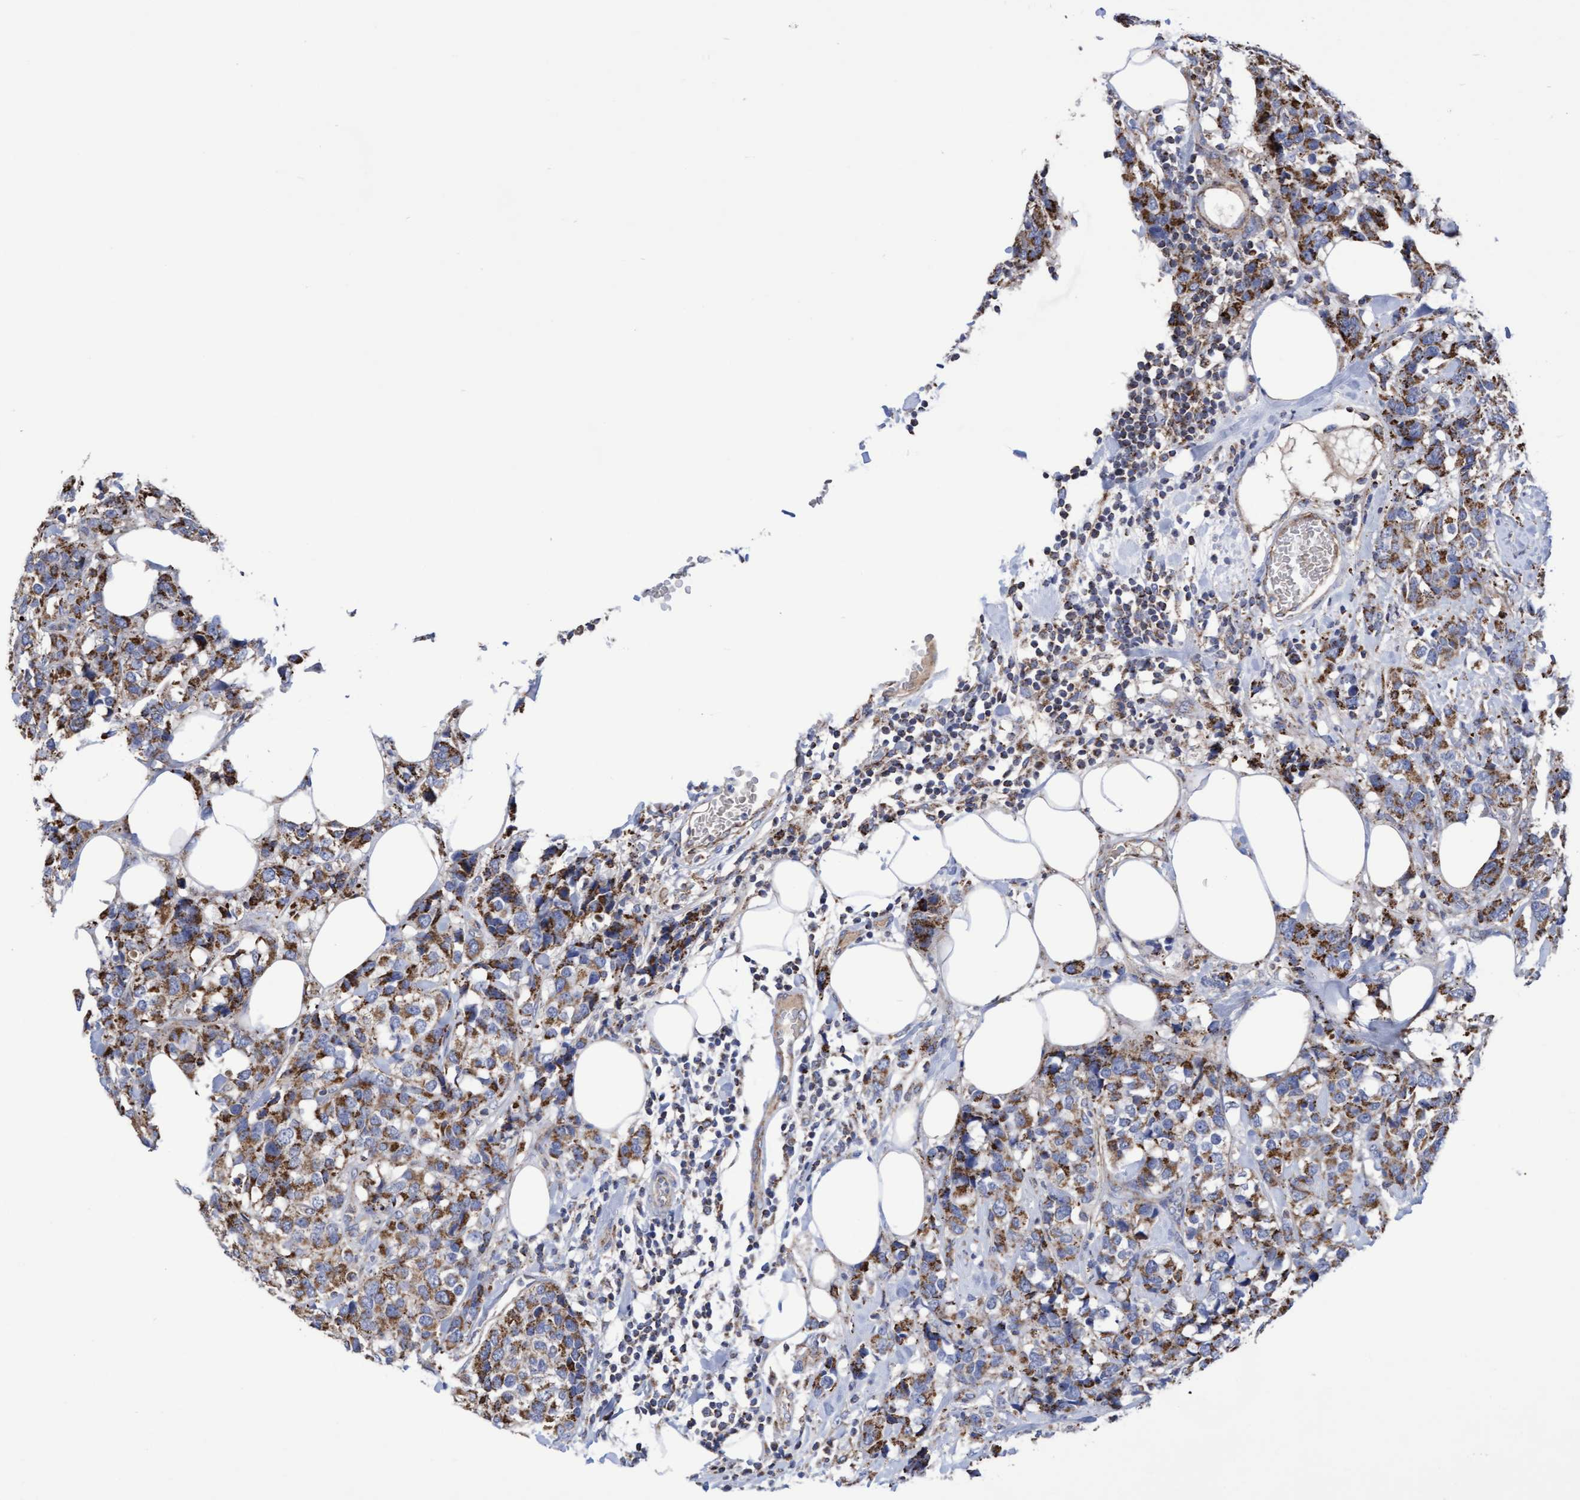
{"staining": {"intensity": "moderate", "quantity": ">75%", "location": "cytoplasmic/membranous"}, "tissue": "breast cancer", "cell_type": "Tumor cells", "image_type": "cancer", "snomed": [{"axis": "morphology", "description": "Lobular carcinoma"}, {"axis": "topography", "description": "Breast"}], "caption": "Lobular carcinoma (breast) stained with a protein marker exhibits moderate staining in tumor cells.", "gene": "COBL", "patient": {"sex": "female", "age": 59}}